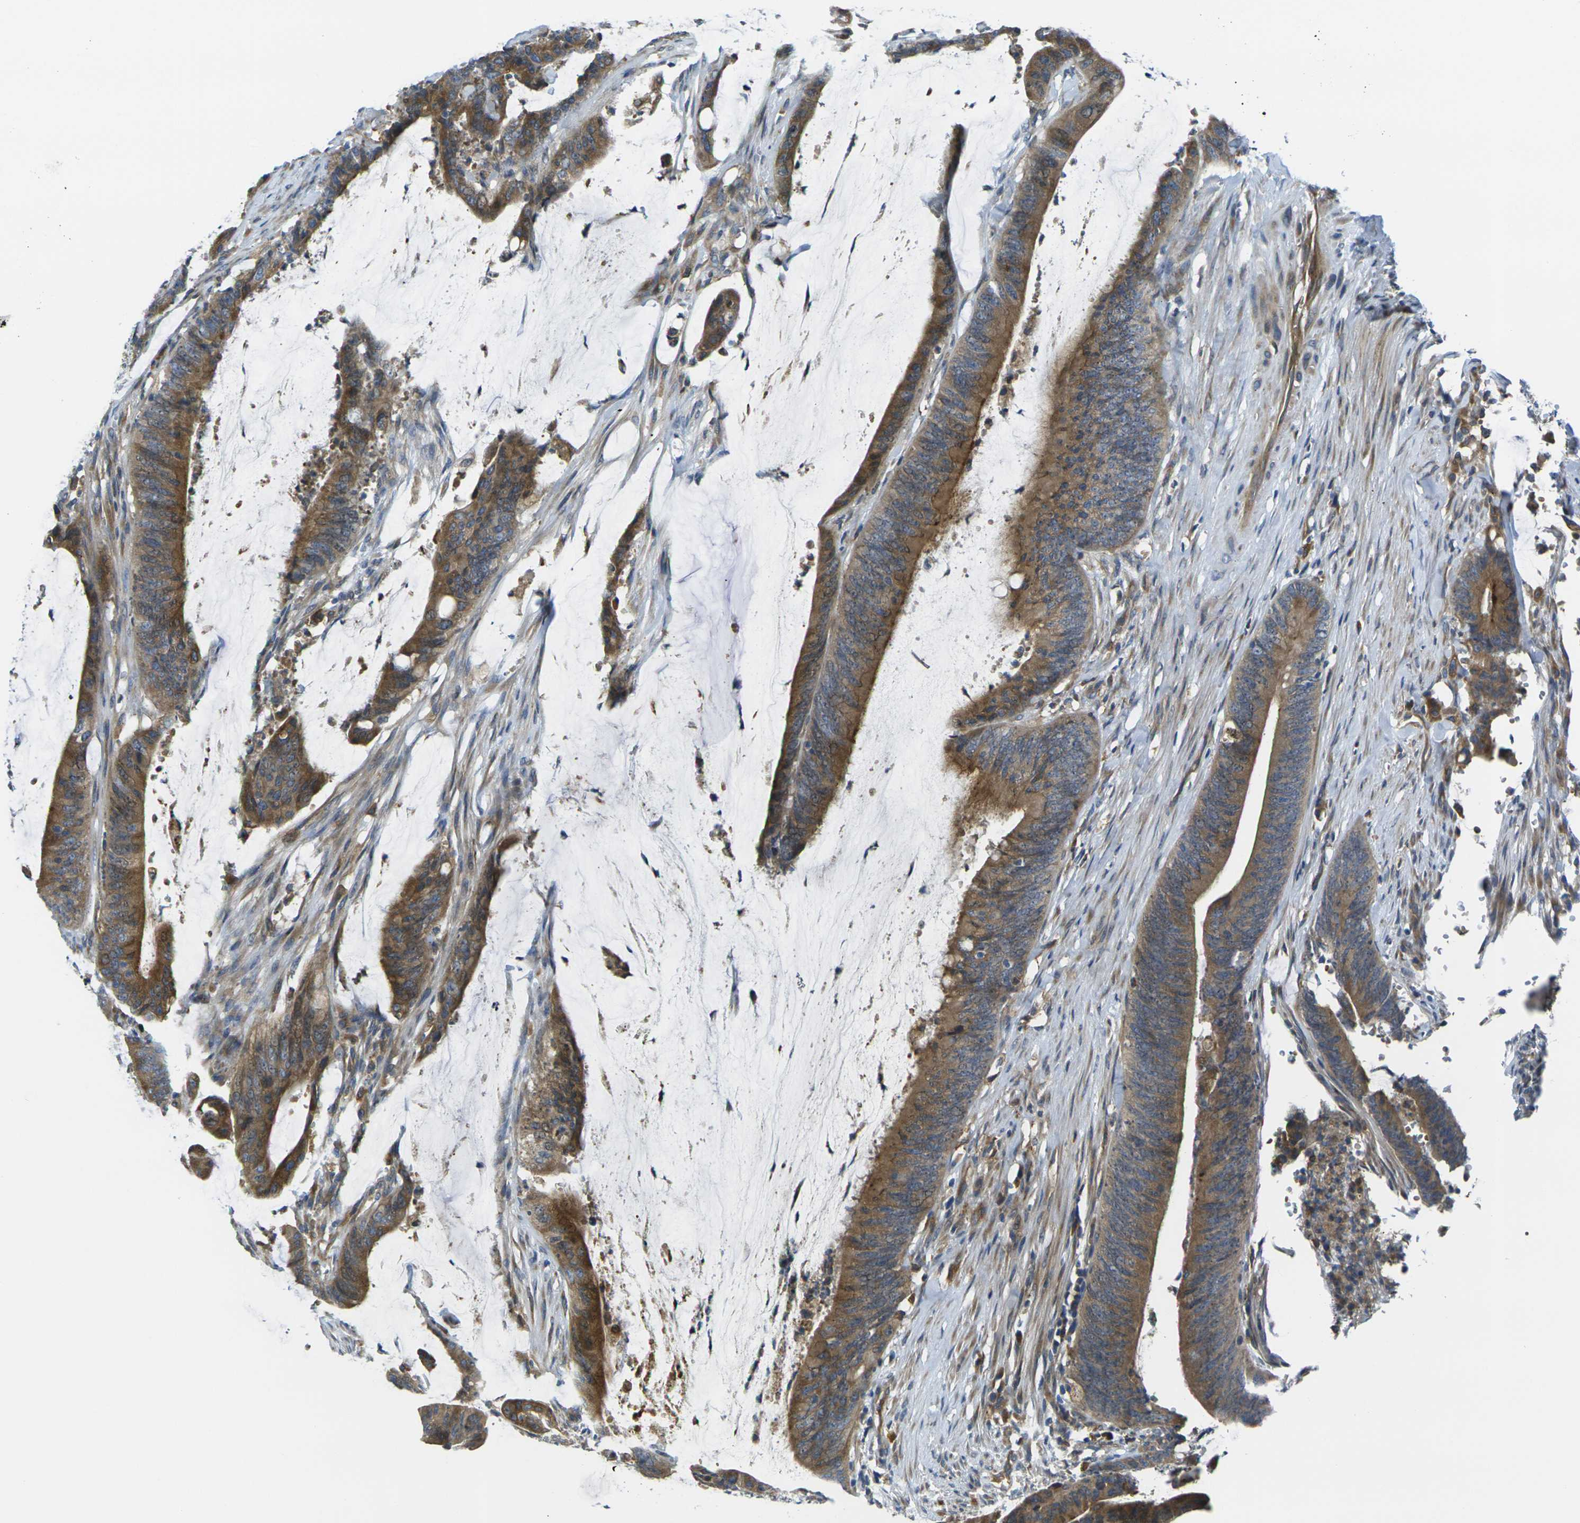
{"staining": {"intensity": "moderate", "quantity": ">75%", "location": "cytoplasmic/membranous"}, "tissue": "colorectal cancer", "cell_type": "Tumor cells", "image_type": "cancer", "snomed": [{"axis": "morphology", "description": "Adenocarcinoma, NOS"}, {"axis": "topography", "description": "Rectum"}], "caption": "Moderate cytoplasmic/membranous staining is appreciated in about >75% of tumor cells in colorectal cancer (adenocarcinoma).", "gene": "FZD1", "patient": {"sex": "female", "age": 66}}